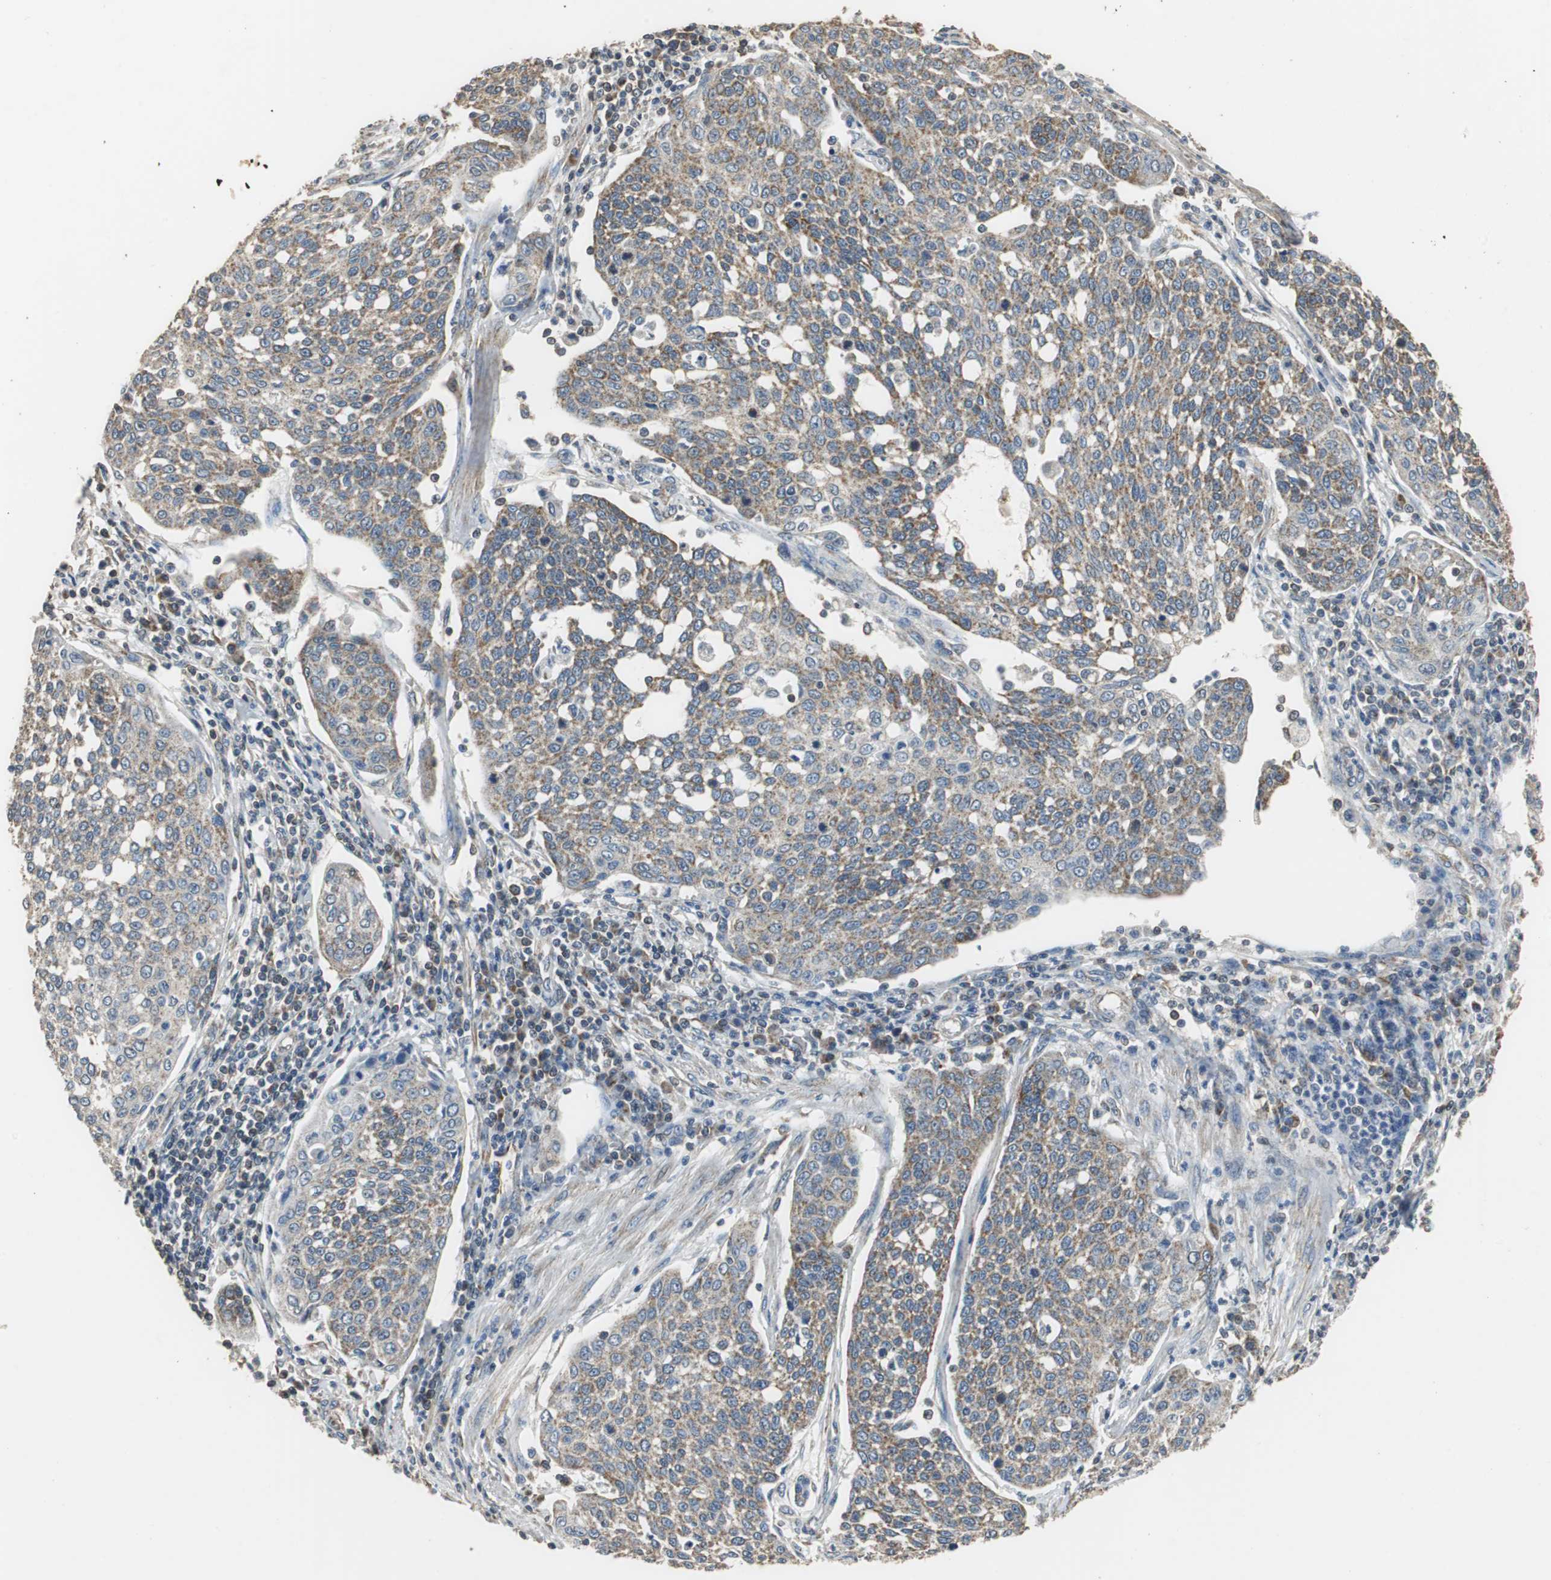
{"staining": {"intensity": "moderate", "quantity": ">75%", "location": "cytoplasmic/membranous"}, "tissue": "cervical cancer", "cell_type": "Tumor cells", "image_type": "cancer", "snomed": [{"axis": "morphology", "description": "Squamous cell carcinoma, NOS"}, {"axis": "topography", "description": "Cervix"}], "caption": "An IHC image of neoplastic tissue is shown. Protein staining in brown highlights moderate cytoplasmic/membranous positivity in squamous cell carcinoma (cervical) within tumor cells. (IHC, brightfield microscopy, high magnification).", "gene": "NNT", "patient": {"sex": "female", "age": 34}}